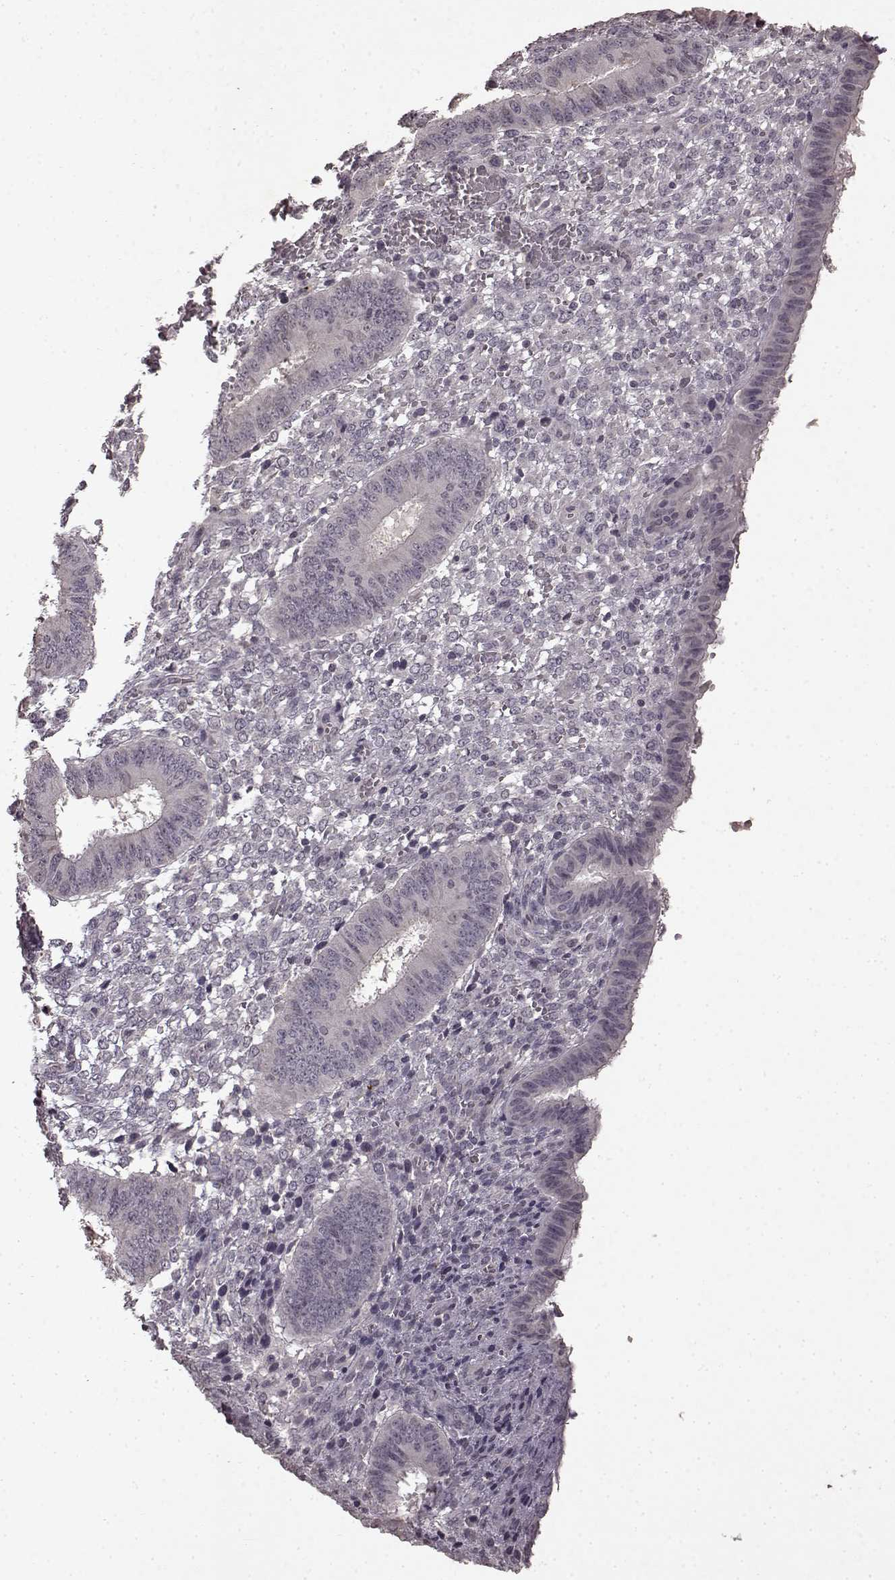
{"staining": {"intensity": "negative", "quantity": "none", "location": "none"}, "tissue": "endometrium", "cell_type": "Cells in endometrial stroma", "image_type": "normal", "snomed": [{"axis": "morphology", "description": "Normal tissue, NOS"}, {"axis": "topography", "description": "Endometrium"}], "caption": "Cells in endometrial stroma show no significant protein expression in normal endometrium.", "gene": "LHB", "patient": {"sex": "female", "age": 42}}